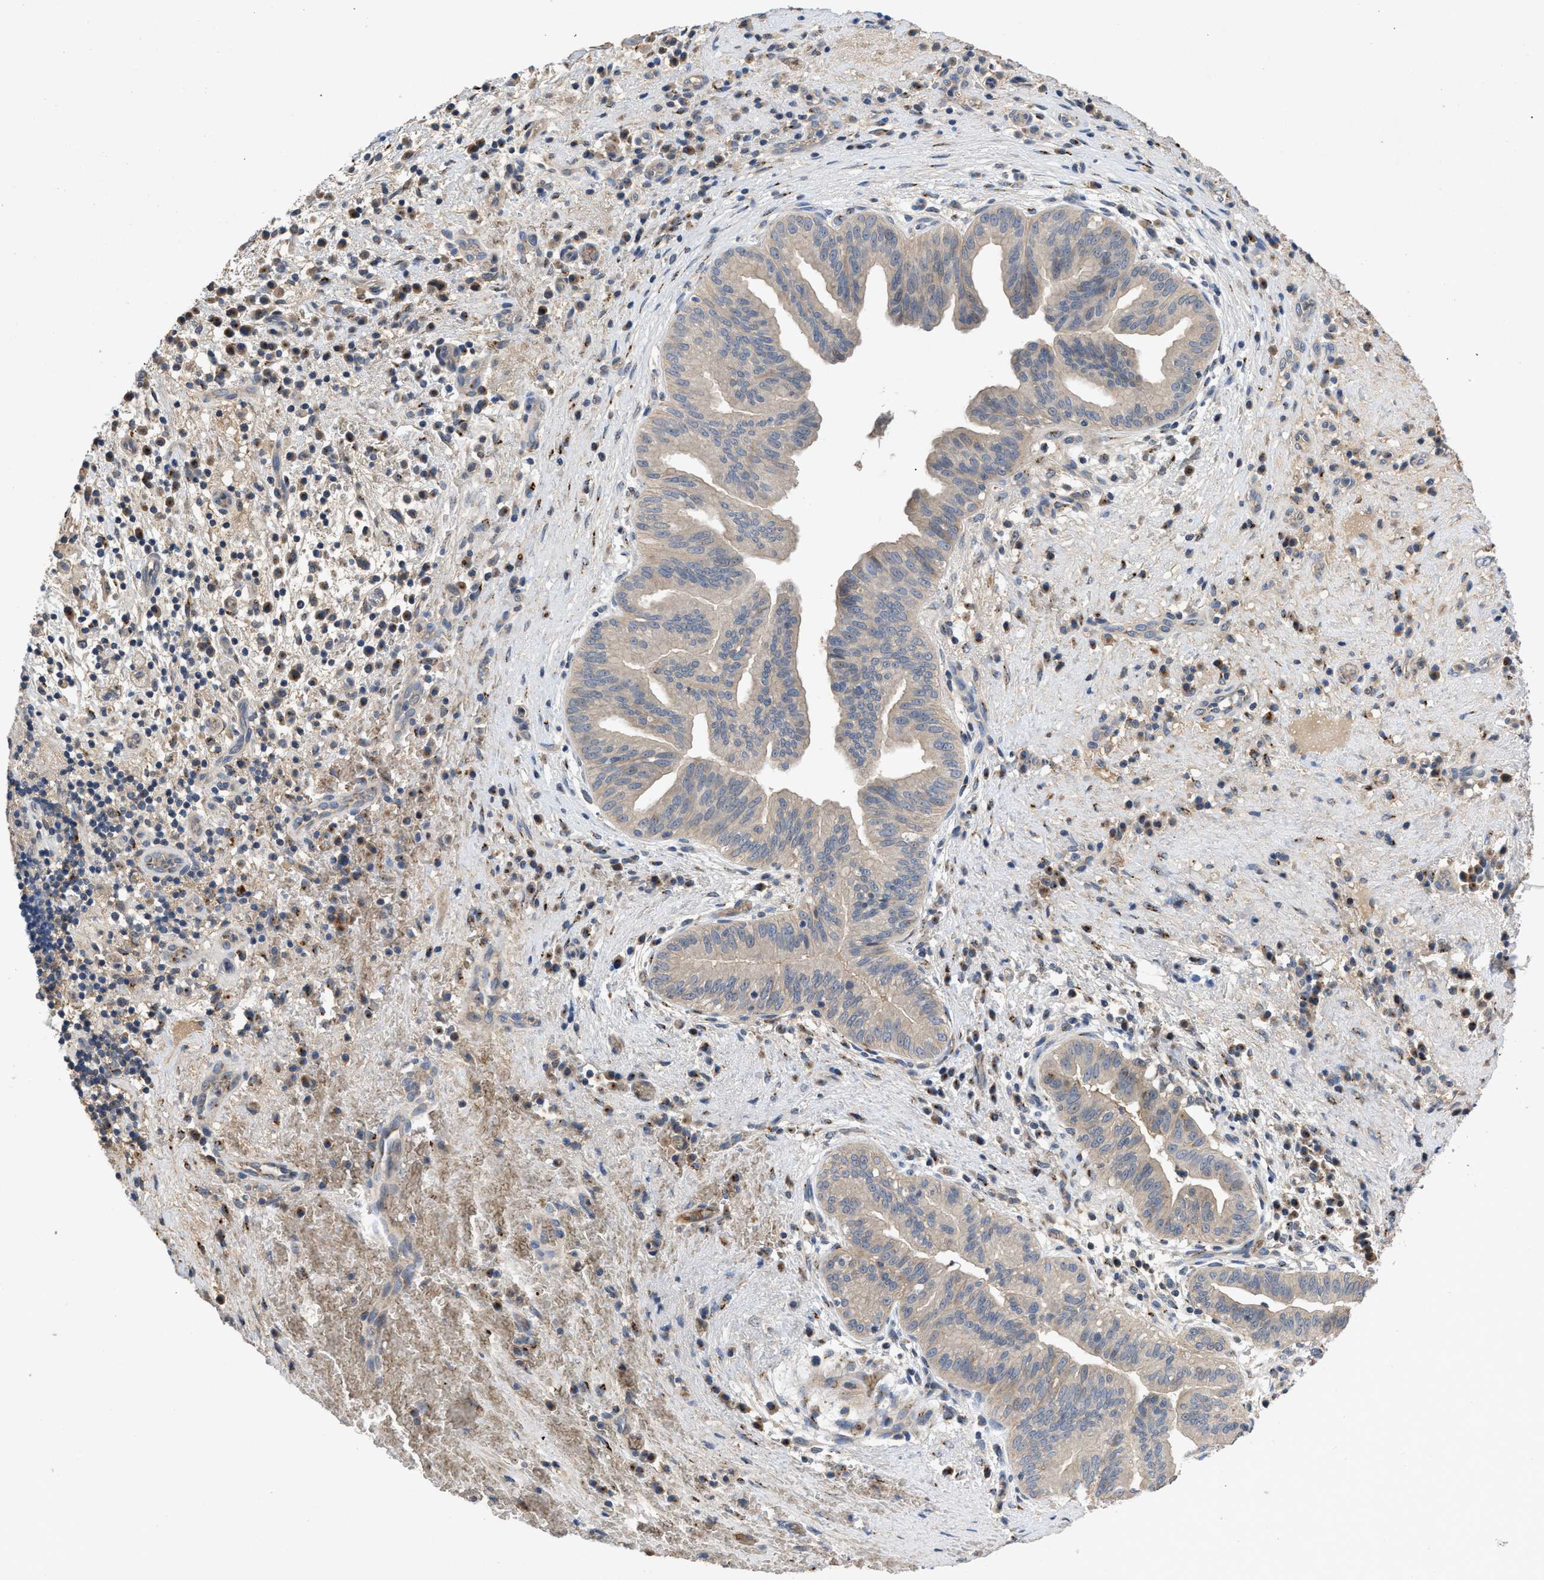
{"staining": {"intensity": "weak", "quantity": ">75%", "location": "cytoplasmic/membranous"}, "tissue": "liver cancer", "cell_type": "Tumor cells", "image_type": "cancer", "snomed": [{"axis": "morphology", "description": "Cholangiocarcinoma"}, {"axis": "topography", "description": "Liver"}], "caption": "Liver cancer (cholangiocarcinoma) stained with a protein marker demonstrates weak staining in tumor cells.", "gene": "SIK2", "patient": {"sex": "female", "age": 38}}